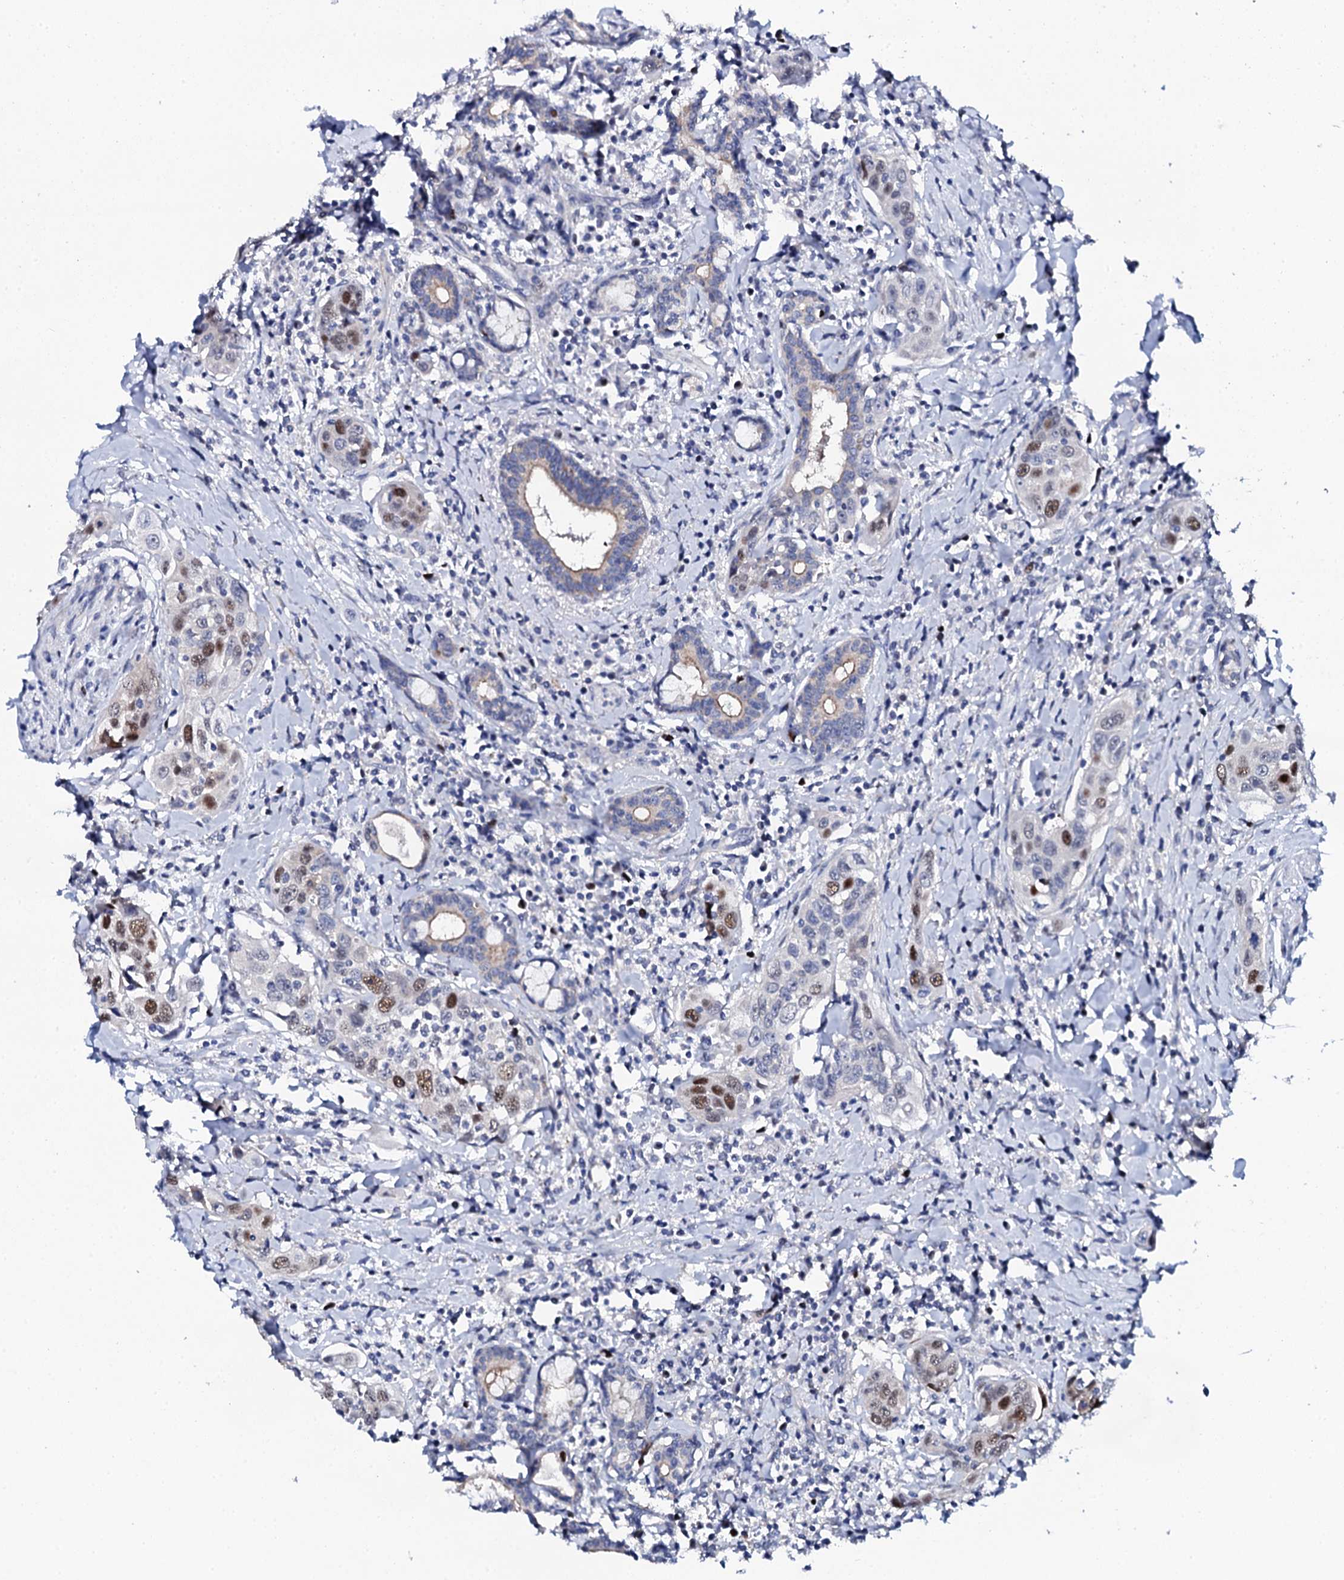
{"staining": {"intensity": "moderate", "quantity": "25%-75%", "location": "nuclear"}, "tissue": "head and neck cancer", "cell_type": "Tumor cells", "image_type": "cancer", "snomed": [{"axis": "morphology", "description": "Squamous cell carcinoma, NOS"}, {"axis": "topography", "description": "Oral tissue"}, {"axis": "topography", "description": "Head-Neck"}], "caption": "Brown immunohistochemical staining in human squamous cell carcinoma (head and neck) demonstrates moderate nuclear expression in about 25%-75% of tumor cells.", "gene": "NUDT13", "patient": {"sex": "female", "age": 50}}